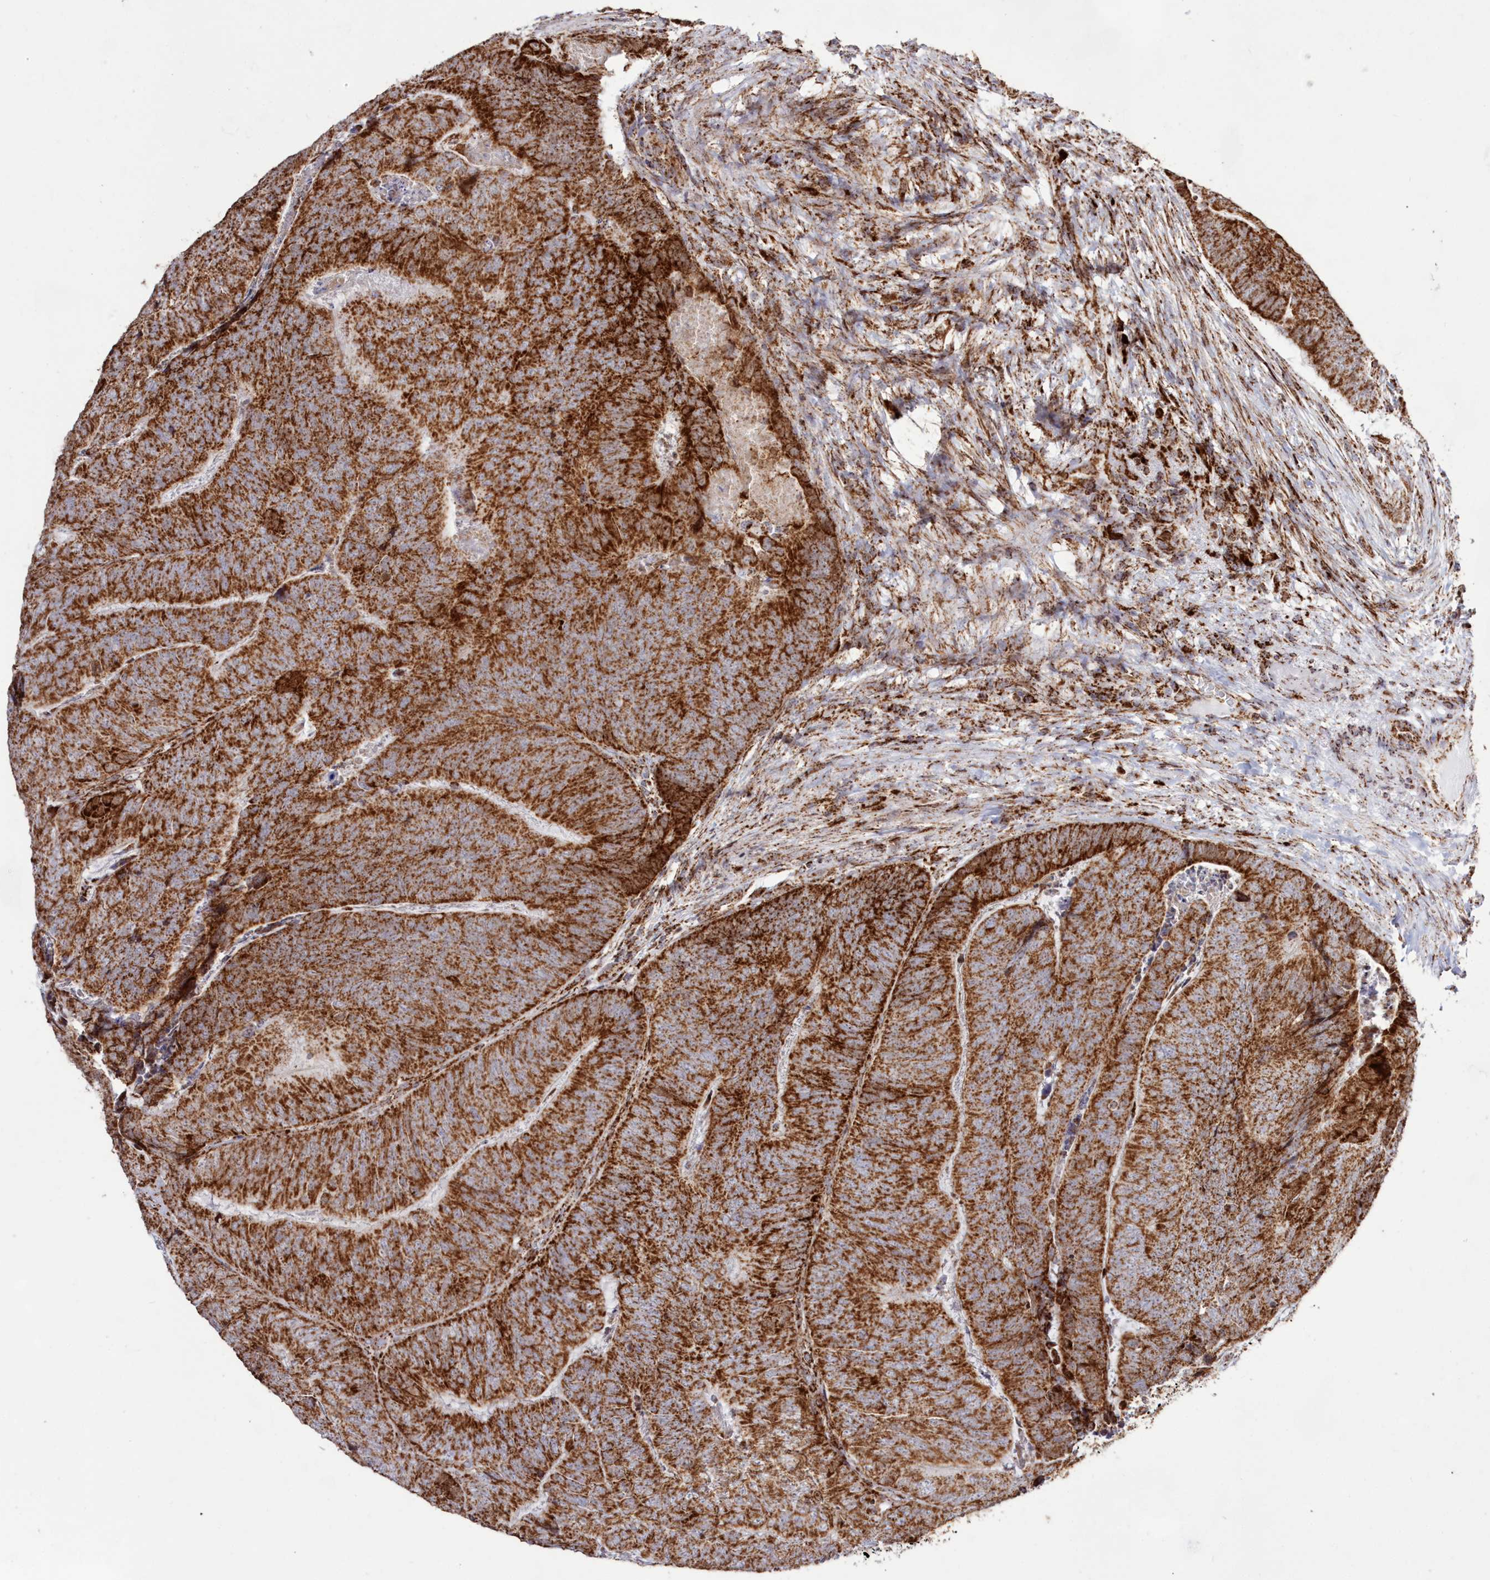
{"staining": {"intensity": "strong", "quantity": ">75%", "location": "cytoplasmic/membranous"}, "tissue": "colorectal cancer", "cell_type": "Tumor cells", "image_type": "cancer", "snomed": [{"axis": "morphology", "description": "Adenocarcinoma, NOS"}, {"axis": "topography", "description": "Colon"}], "caption": "A brown stain shows strong cytoplasmic/membranous positivity of a protein in colorectal adenocarcinoma tumor cells.", "gene": "HADHB", "patient": {"sex": "female", "age": 67}}